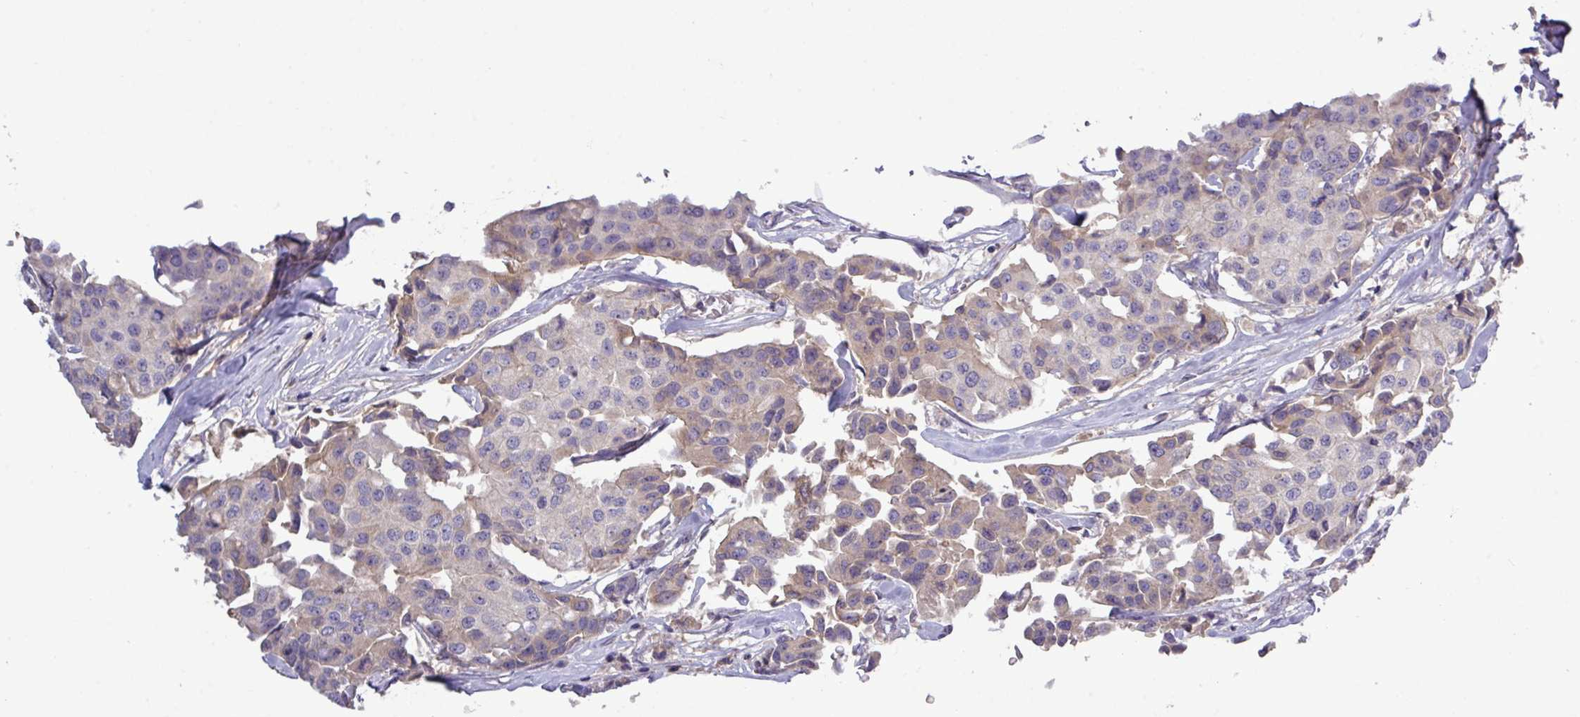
{"staining": {"intensity": "weak", "quantity": "<25%", "location": "cytoplasmic/membranous"}, "tissue": "breast cancer", "cell_type": "Tumor cells", "image_type": "cancer", "snomed": [{"axis": "morphology", "description": "Duct carcinoma"}, {"axis": "topography", "description": "Breast"}], "caption": "High power microscopy photomicrograph of an immunohistochemistry (IHC) histopathology image of breast intraductal carcinoma, revealing no significant staining in tumor cells. Brightfield microscopy of immunohistochemistry stained with DAB (brown) and hematoxylin (blue), captured at high magnification.", "gene": "TMEM62", "patient": {"sex": "female", "age": 80}}